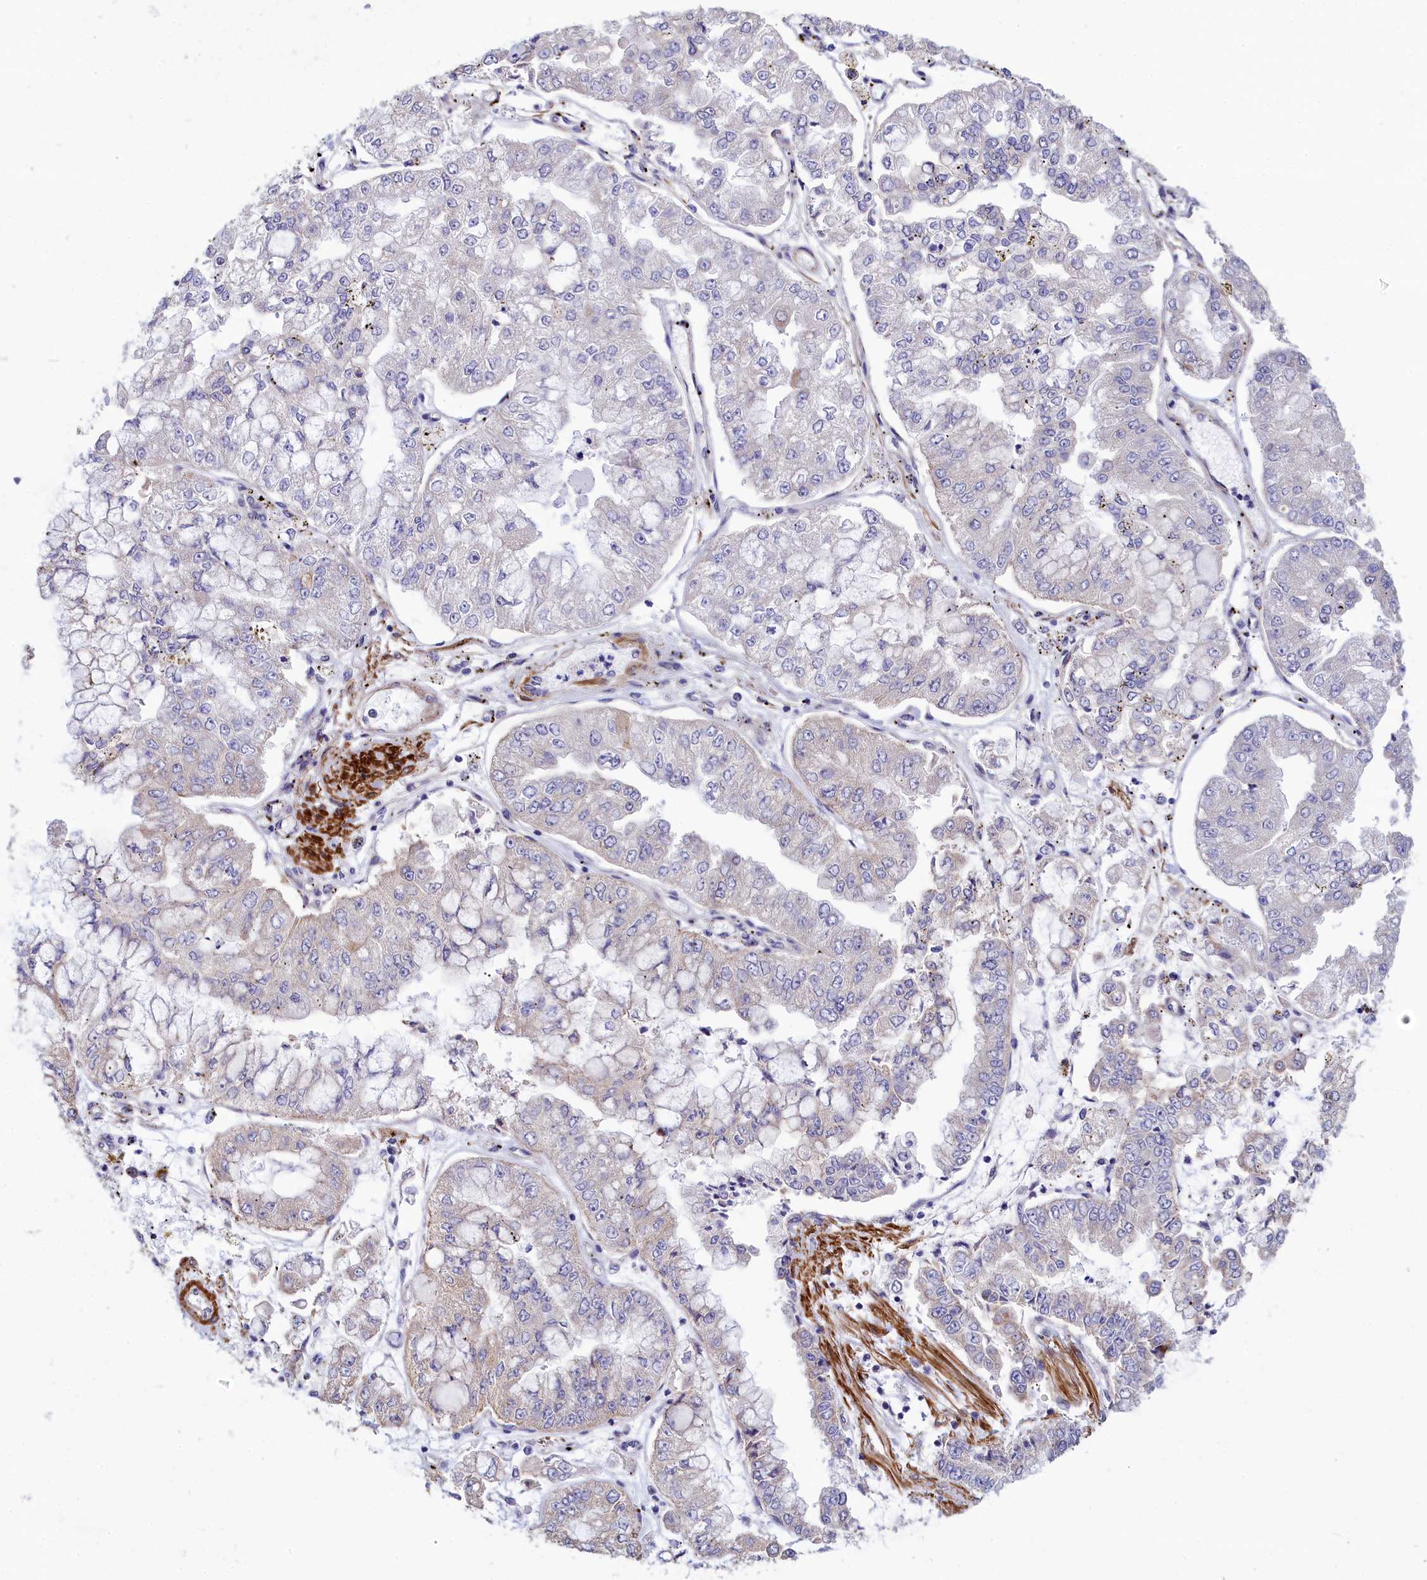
{"staining": {"intensity": "moderate", "quantity": "<25%", "location": "cytoplasmic/membranous"}, "tissue": "stomach cancer", "cell_type": "Tumor cells", "image_type": "cancer", "snomed": [{"axis": "morphology", "description": "Adenocarcinoma, NOS"}, {"axis": "topography", "description": "Stomach"}], "caption": "The image shows immunohistochemical staining of stomach cancer (adenocarcinoma). There is moderate cytoplasmic/membranous staining is appreciated in approximately <25% of tumor cells. (Stains: DAB (3,3'-diaminobenzidine) in brown, nuclei in blue, Microscopy: brightfield microscopy at high magnification).", "gene": "TUBGCP4", "patient": {"sex": "male", "age": 76}}